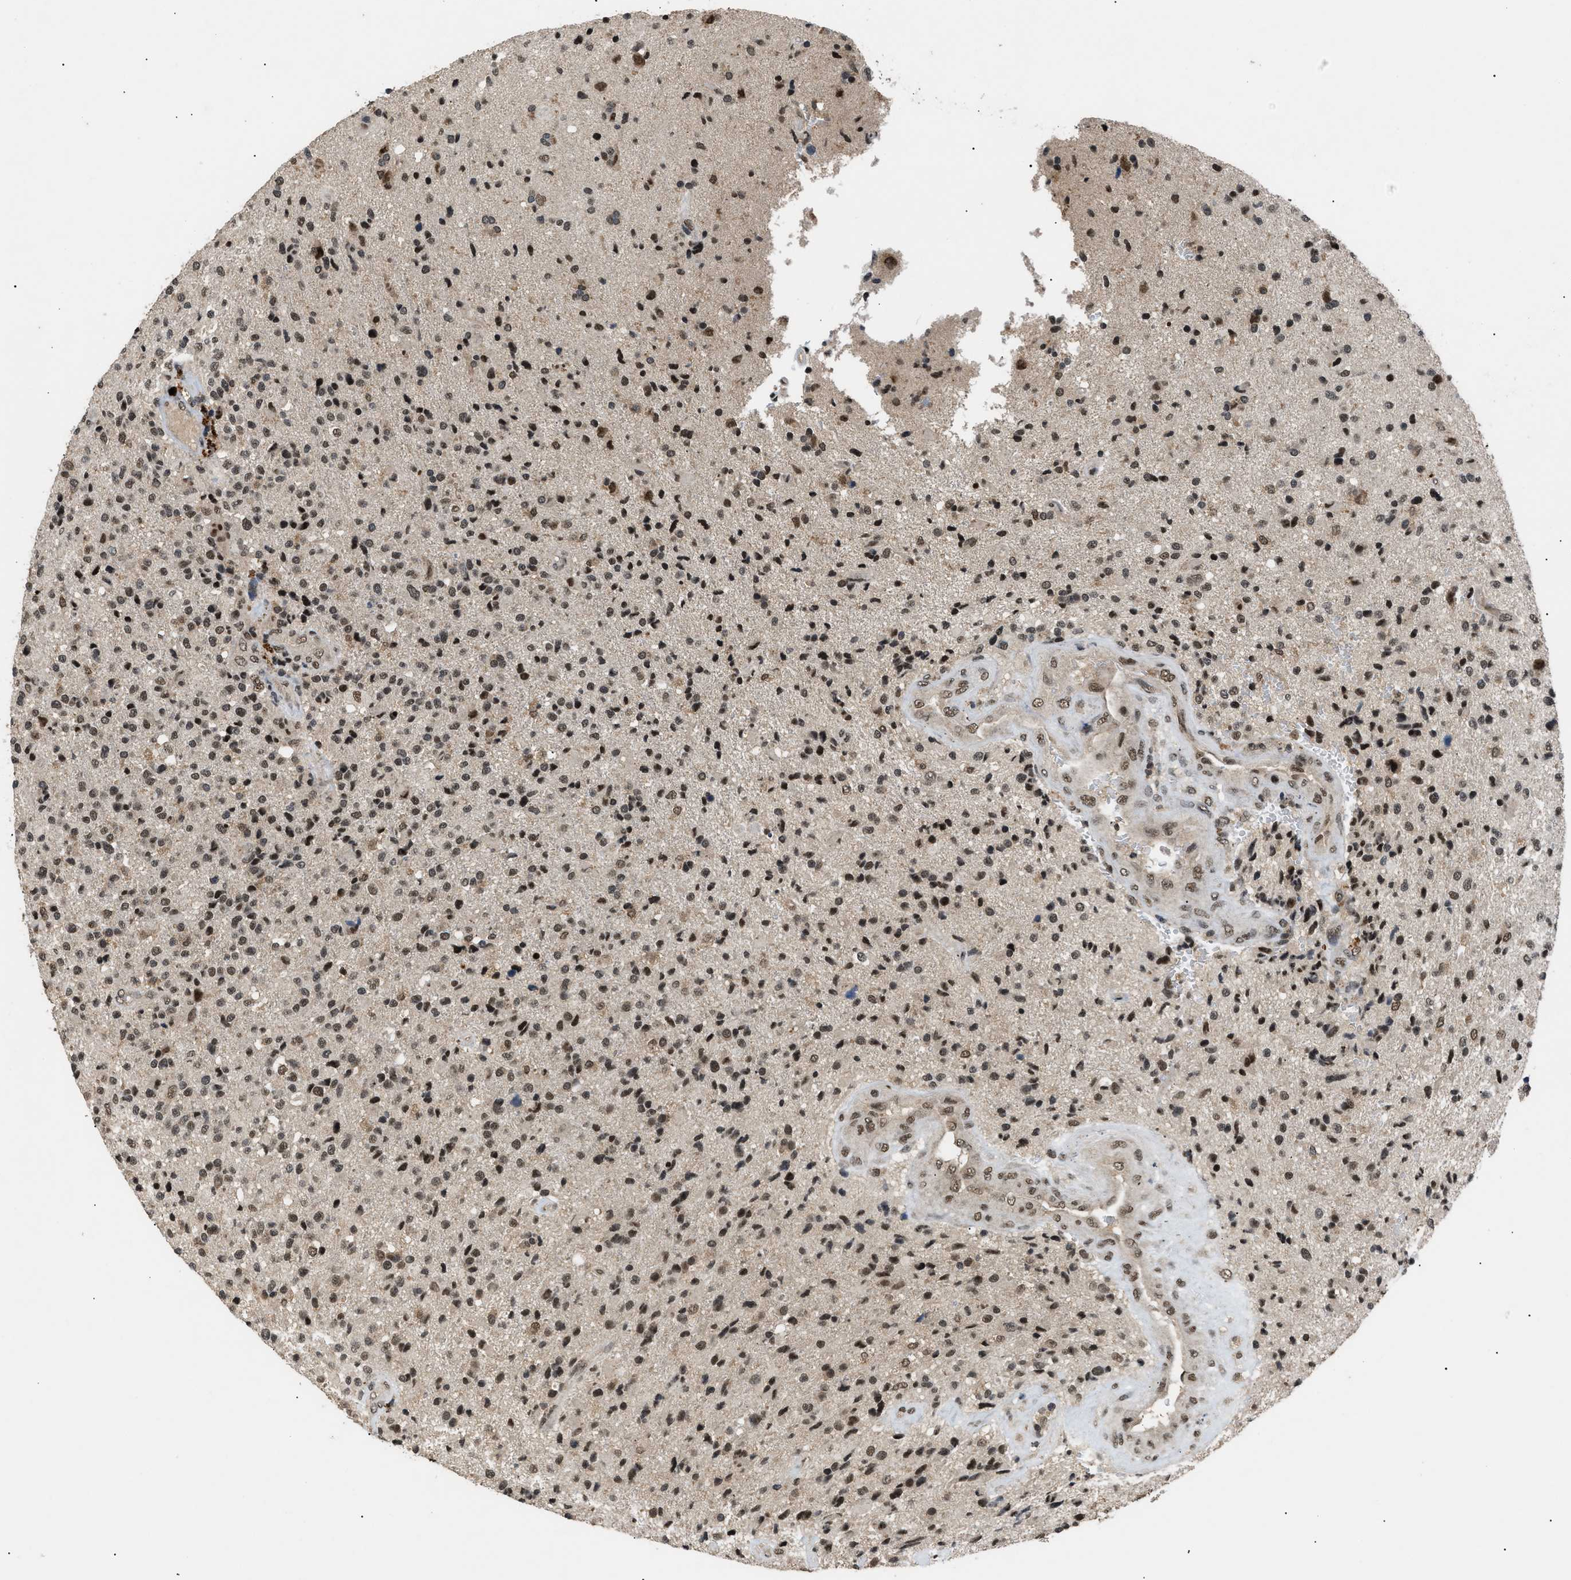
{"staining": {"intensity": "strong", "quantity": ">75%", "location": "nuclear"}, "tissue": "glioma", "cell_type": "Tumor cells", "image_type": "cancer", "snomed": [{"axis": "morphology", "description": "Glioma, malignant, High grade"}, {"axis": "topography", "description": "Brain"}], "caption": "An immunohistochemistry histopathology image of tumor tissue is shown. Protein staining in brown labels strong nuclear positivity in high-grade glioma (malignant) within tumor cells.", "gene": "RBM5", "patient": {"sex": "male", "age": 72}}